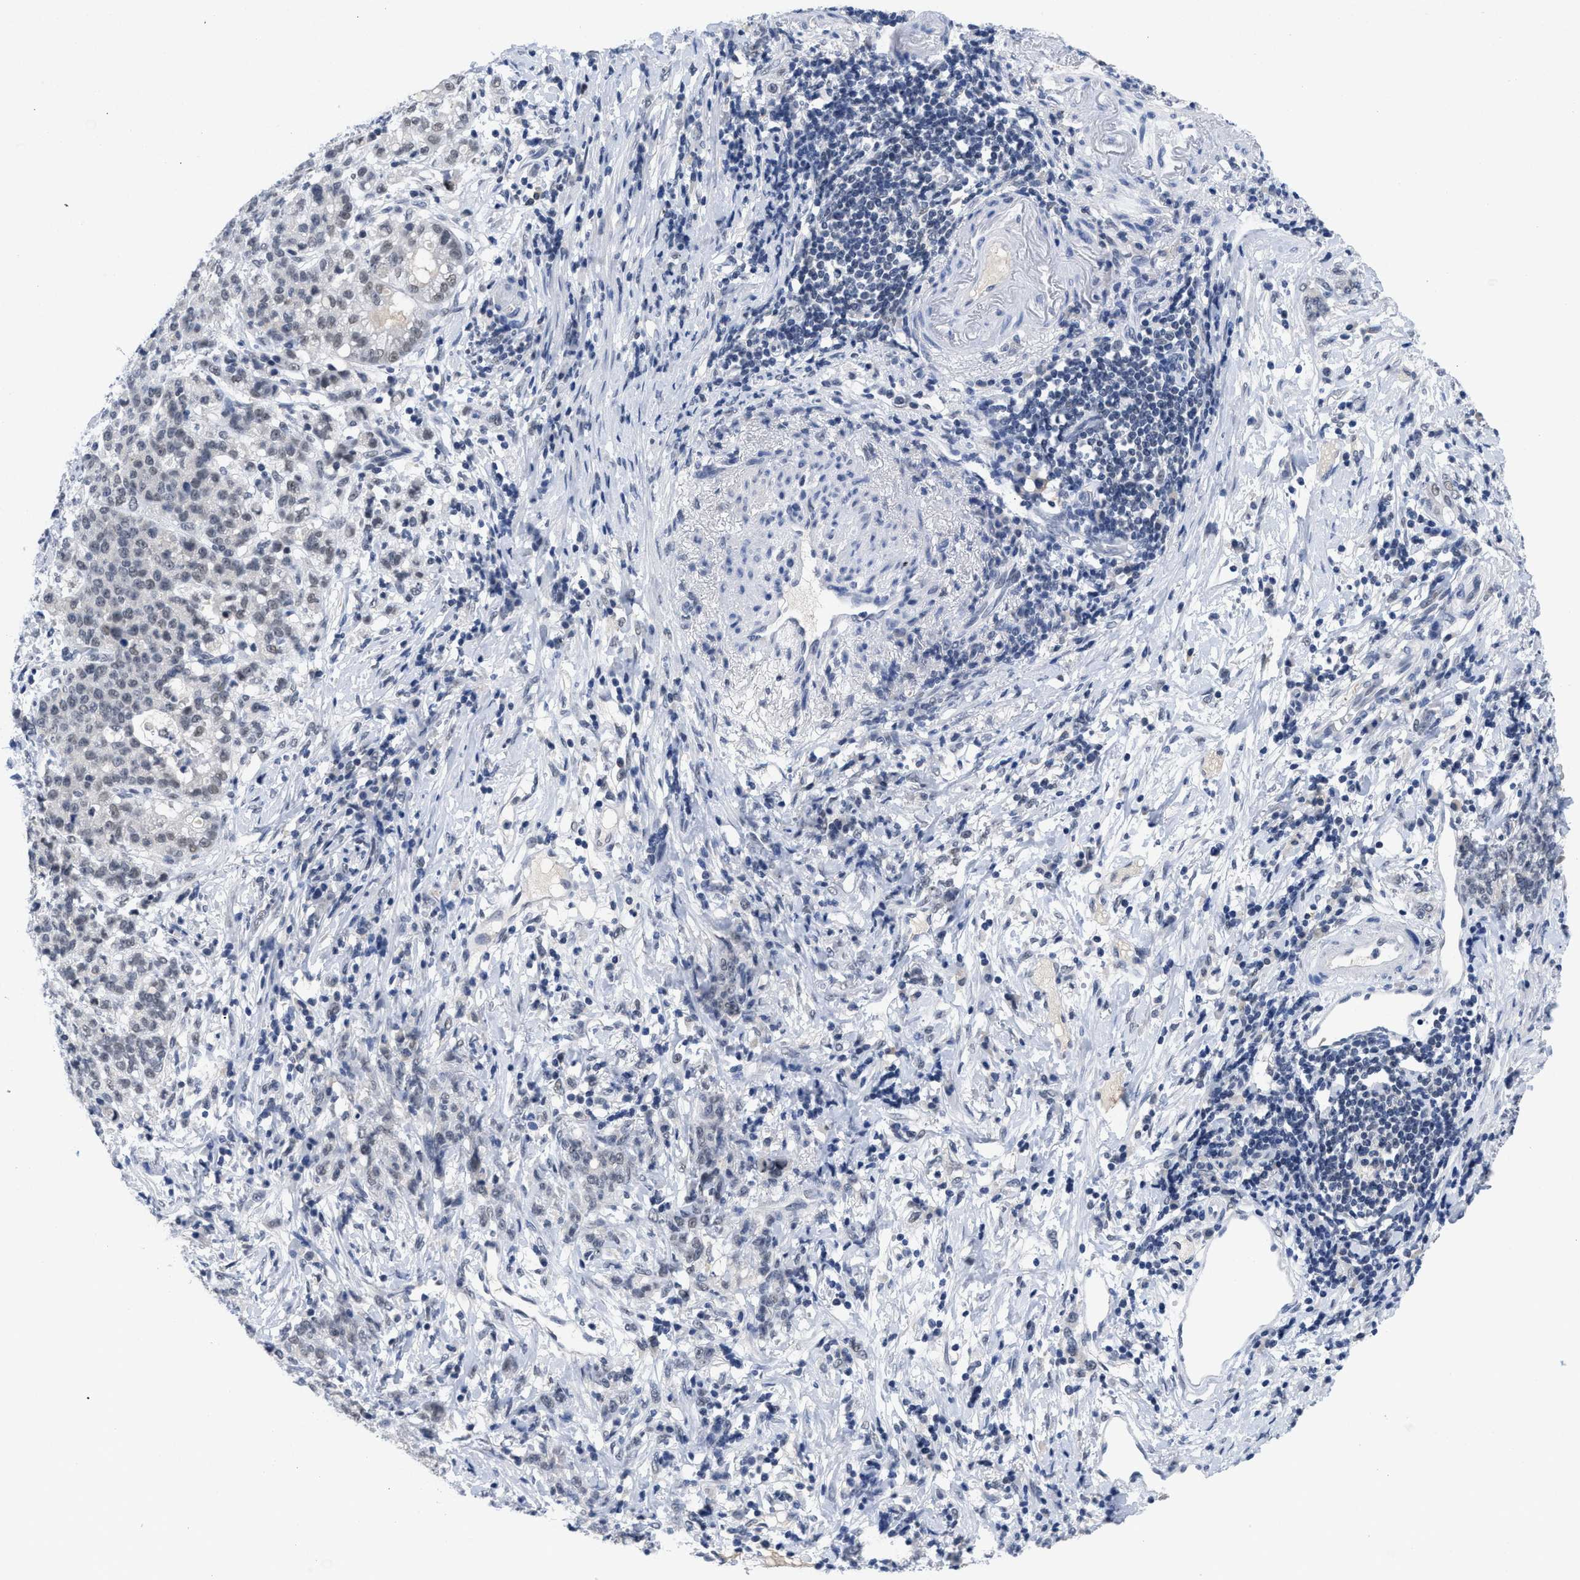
{"staining": {"intensity": "weak", "quantity": "<25%", "location": "nuclear"}, "tissue": "stomach cancer", "cell_type": "Tumor cells", "image_type": "cancer", "snomed": [{"axis": "morphology", "description": "Adenocarcinoma, NOS"}, {"axis": "topography", "description": "Stomach, lower"}], "caption": "Tumor cells are negative for protein expression in human stomach adenocarcinoma.", "gene": "GGNBP2", "patient": {"sex": "male", "age": 88}}